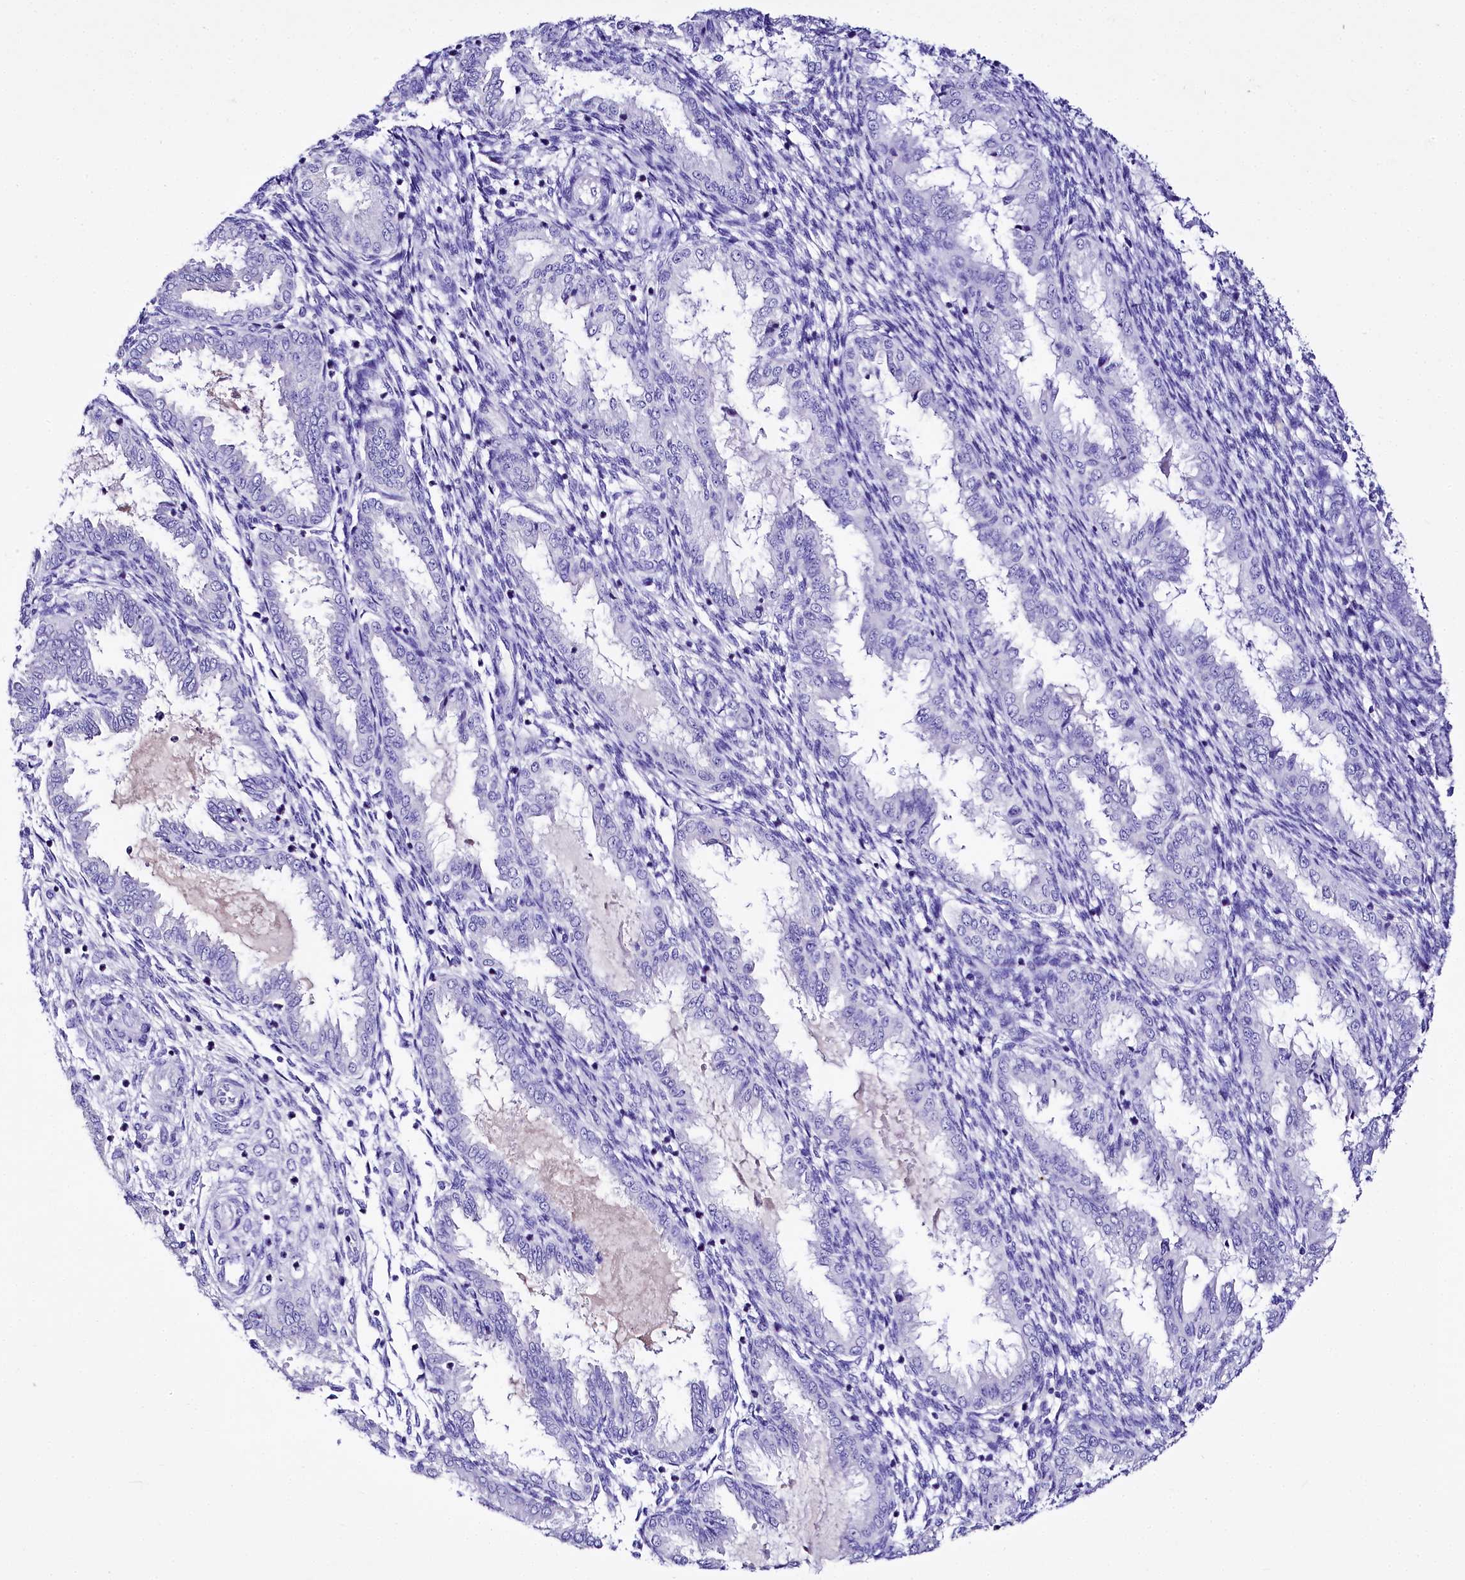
{"staining": {"intensity": "negative", "quantity": "none", "location": "none"}, "tissue": "endometrium", "cell_type": "Cells in endometrial stroma", "image_type": "normal", "snomed": [{"axis": "morphology", "description": "Normal tissue, NOS"}, {"axis": "topography", "description": "Endometrium"}], "caption": "This is an immunohistochemistry (IHC) image of benign endometrium. There is no expression in cells in endometrial stroma.", "gene": "A2ML1", "patient": {"sex": "female", "age": 33}}